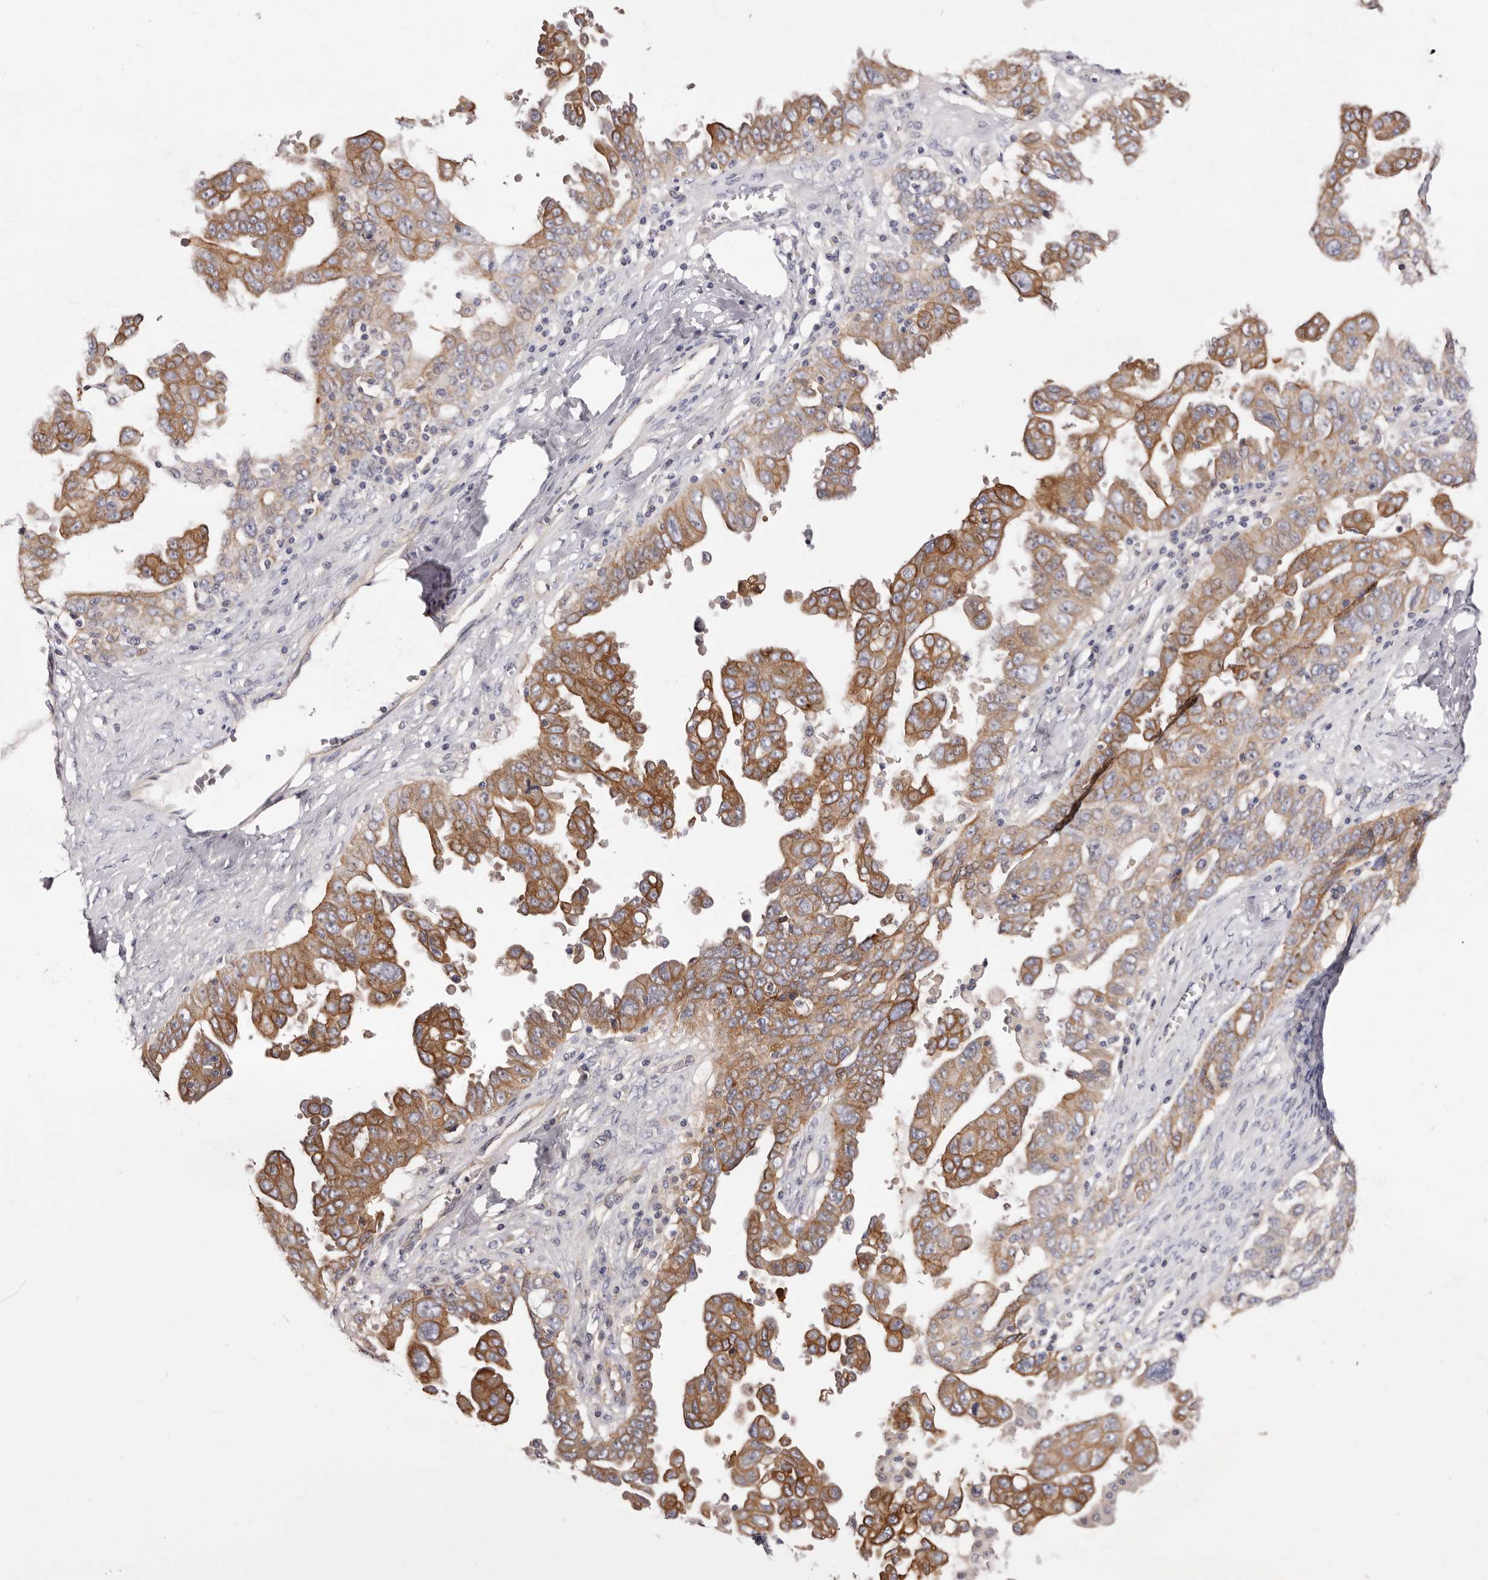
{"staining": {"intensity": "moderate", "quantity": ">75%", "location": "cytoplasmic/membranous"}, "tissue": "ovarian cancer", "cell_type": "Tumor cells", "image_type": "cancer", "snomed": [{"axis": "morphology", "description": "Carcinoma, endometroid"}, {"axis": "topography", "description": "Ovary"}], "caption": "The image demonstrates a brown stain indicating the presence of a protein in the cytoplasmic/membranous of tumor cells in ovarian cancer (endometroid carcinoma). The protein of interest is shown in brown color, while the nuclei are stained blue.", "gene": "STK16", "patient": {"sex": "female", "age": 62}}